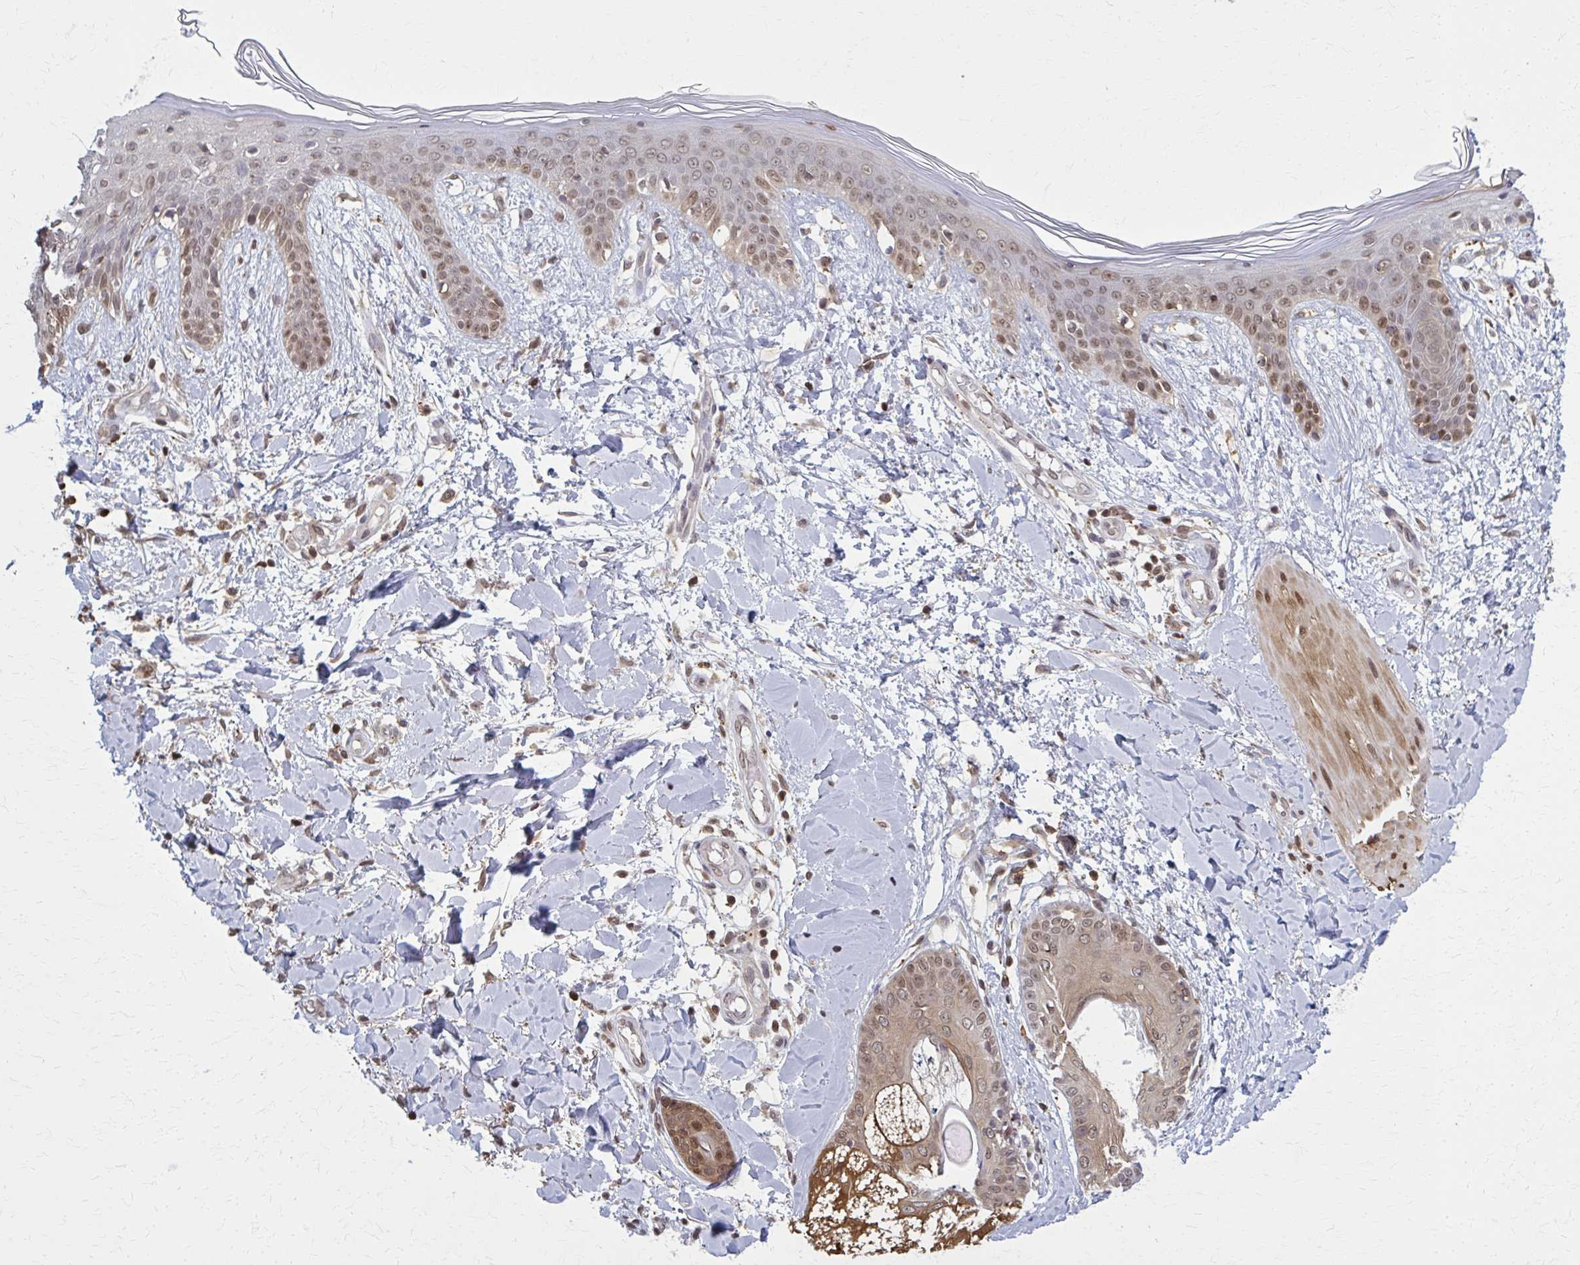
{"staining": {"intensity": "moderate", "quantity": ">75%", "location": "nuclear"}, "tissue": "skin", "cell_type": "Fibroblasts", "image_type": "normal", "snomed": [{"axis": "morphology", "description": "Normal tissue, NOS"}, {"axis": "topography", "description": "Skin"}], "caption": "Protein staining exhibits moderate nuclear expression in approximately >75% of fibroblasts in benign skin.", "gene": "MDH1", "patient": {"sex": "female", "age": 34}}